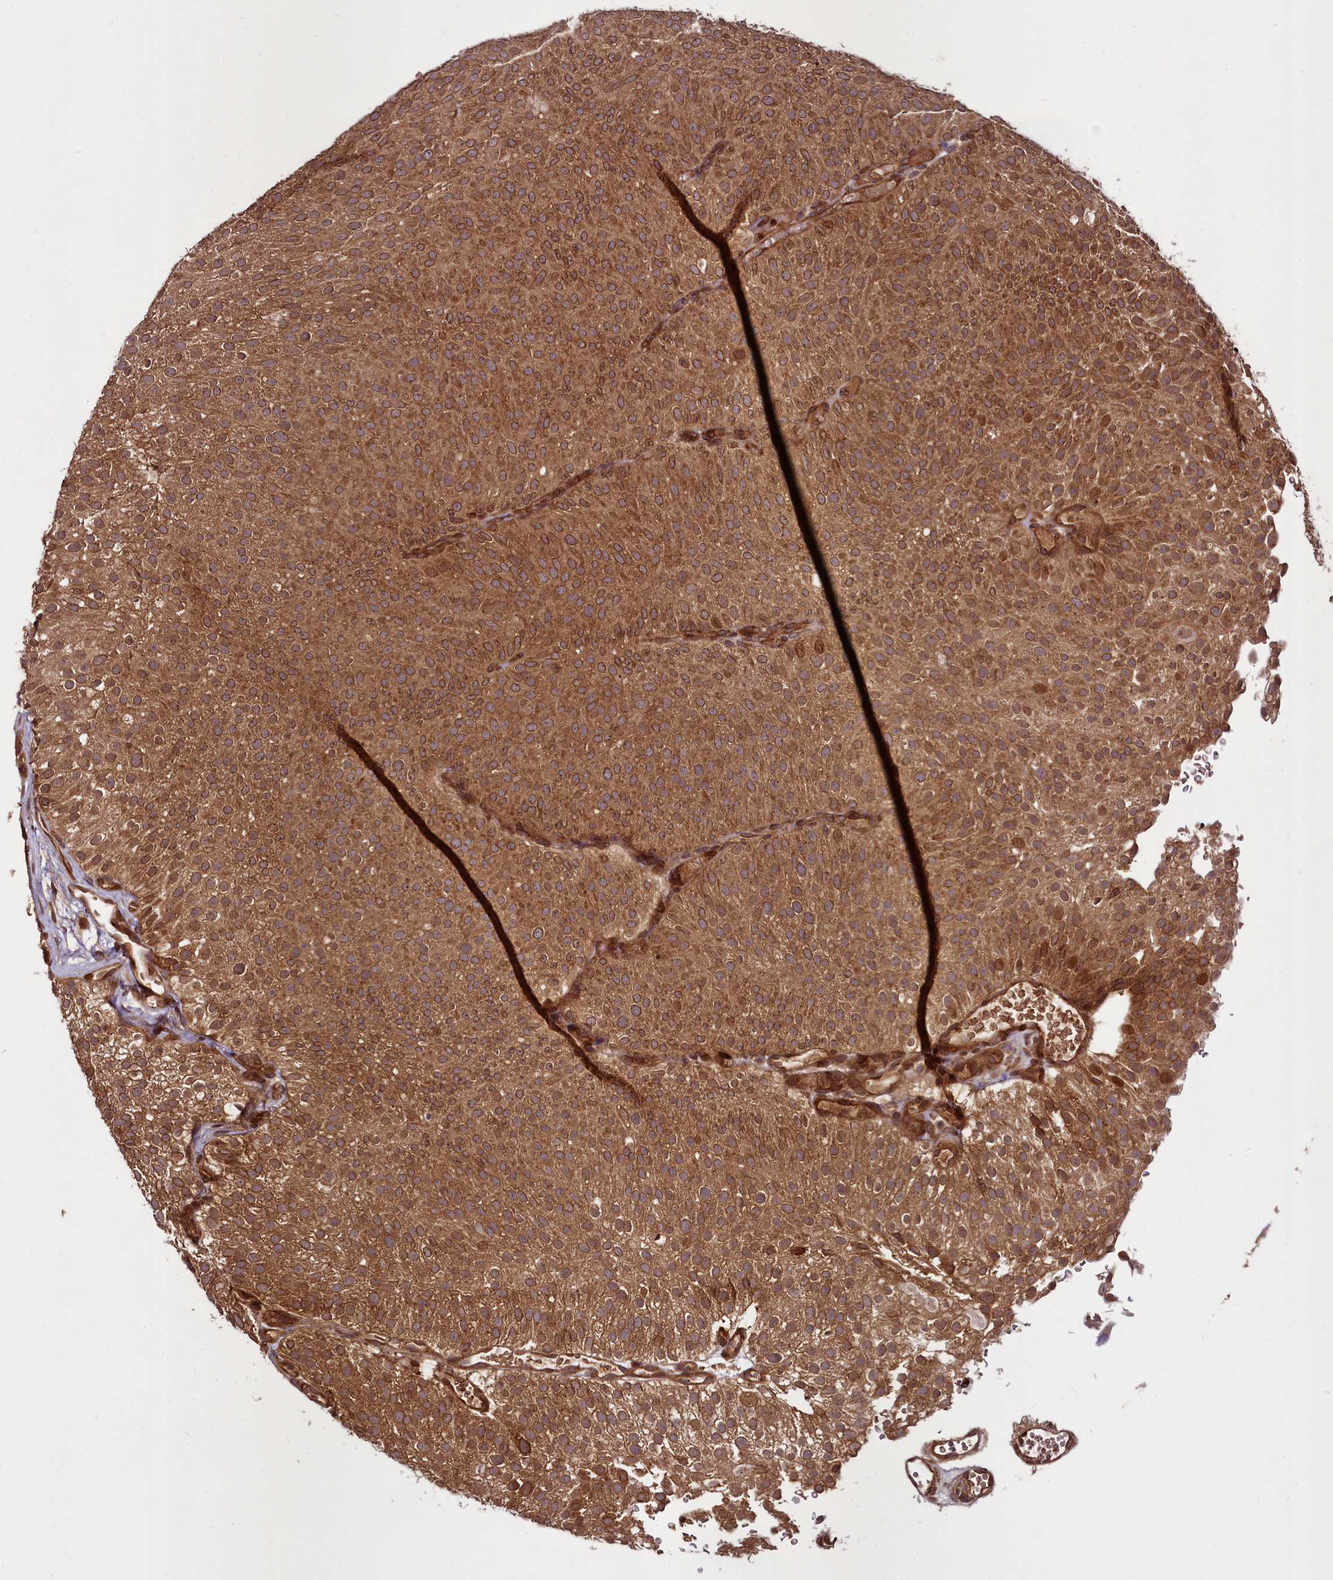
{"staining": {"intensity": "strong", "quantity": ">75%", "location": "cytoplasmic/membranous"}, "tissue": "urothelial cancer", "cell_type": "Tumor cells", "image_type": "cancer", "snomed": [{"axis": "morphology", "description": "Urothelial carcinoma, Low grade"}, {"axis": "topography", "description": "Urinary bladder"}], "caption": "Immunohistochemical staining of human low-grade urothelial carcinoma reveals high levels of strong cytoplasmic/membranous positivity in about >75% of tumor cells.", "gene": "DCP1B", "patient": {"sex": "male", "age": 78}}